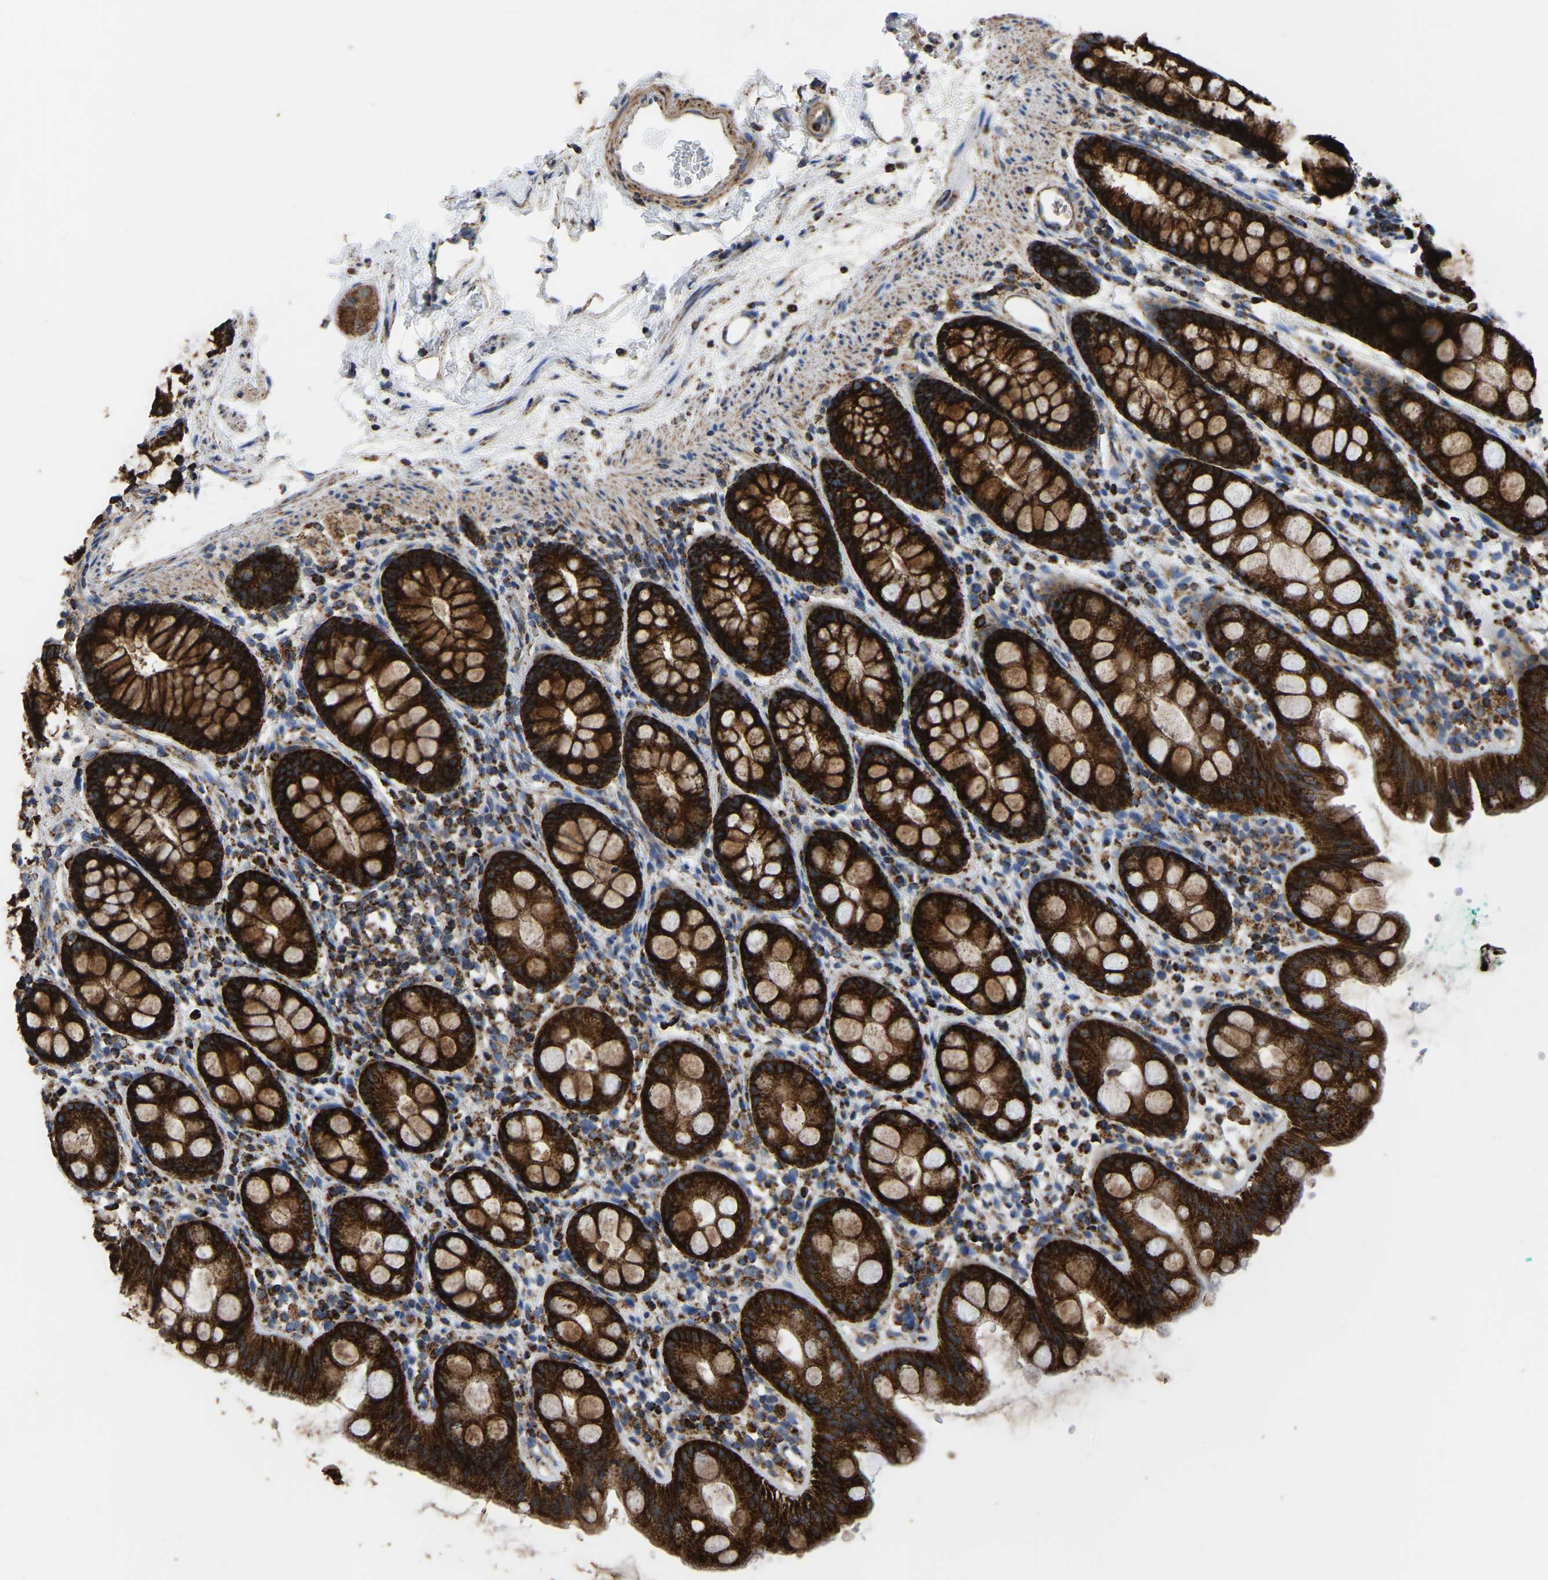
{"staining": {"intensity": "strong", "quantity": ">75%", "location": "cytoplasmic/membranous"}, "tissue": "rectum", "cell_type": "Glandular cells", "image_type": "normal", "snomed": [{"axis": "morphology", "description": "Normal tissue, NOS"}, {"axis": "topography", "description": "Rectum"}], "caption": "Strong cytoplasmic/membranous protein staining is seen in about >75% of glandular cells in rectum.", "gene": "ETFA", "patient": {"sex": "female", "age": 65}}